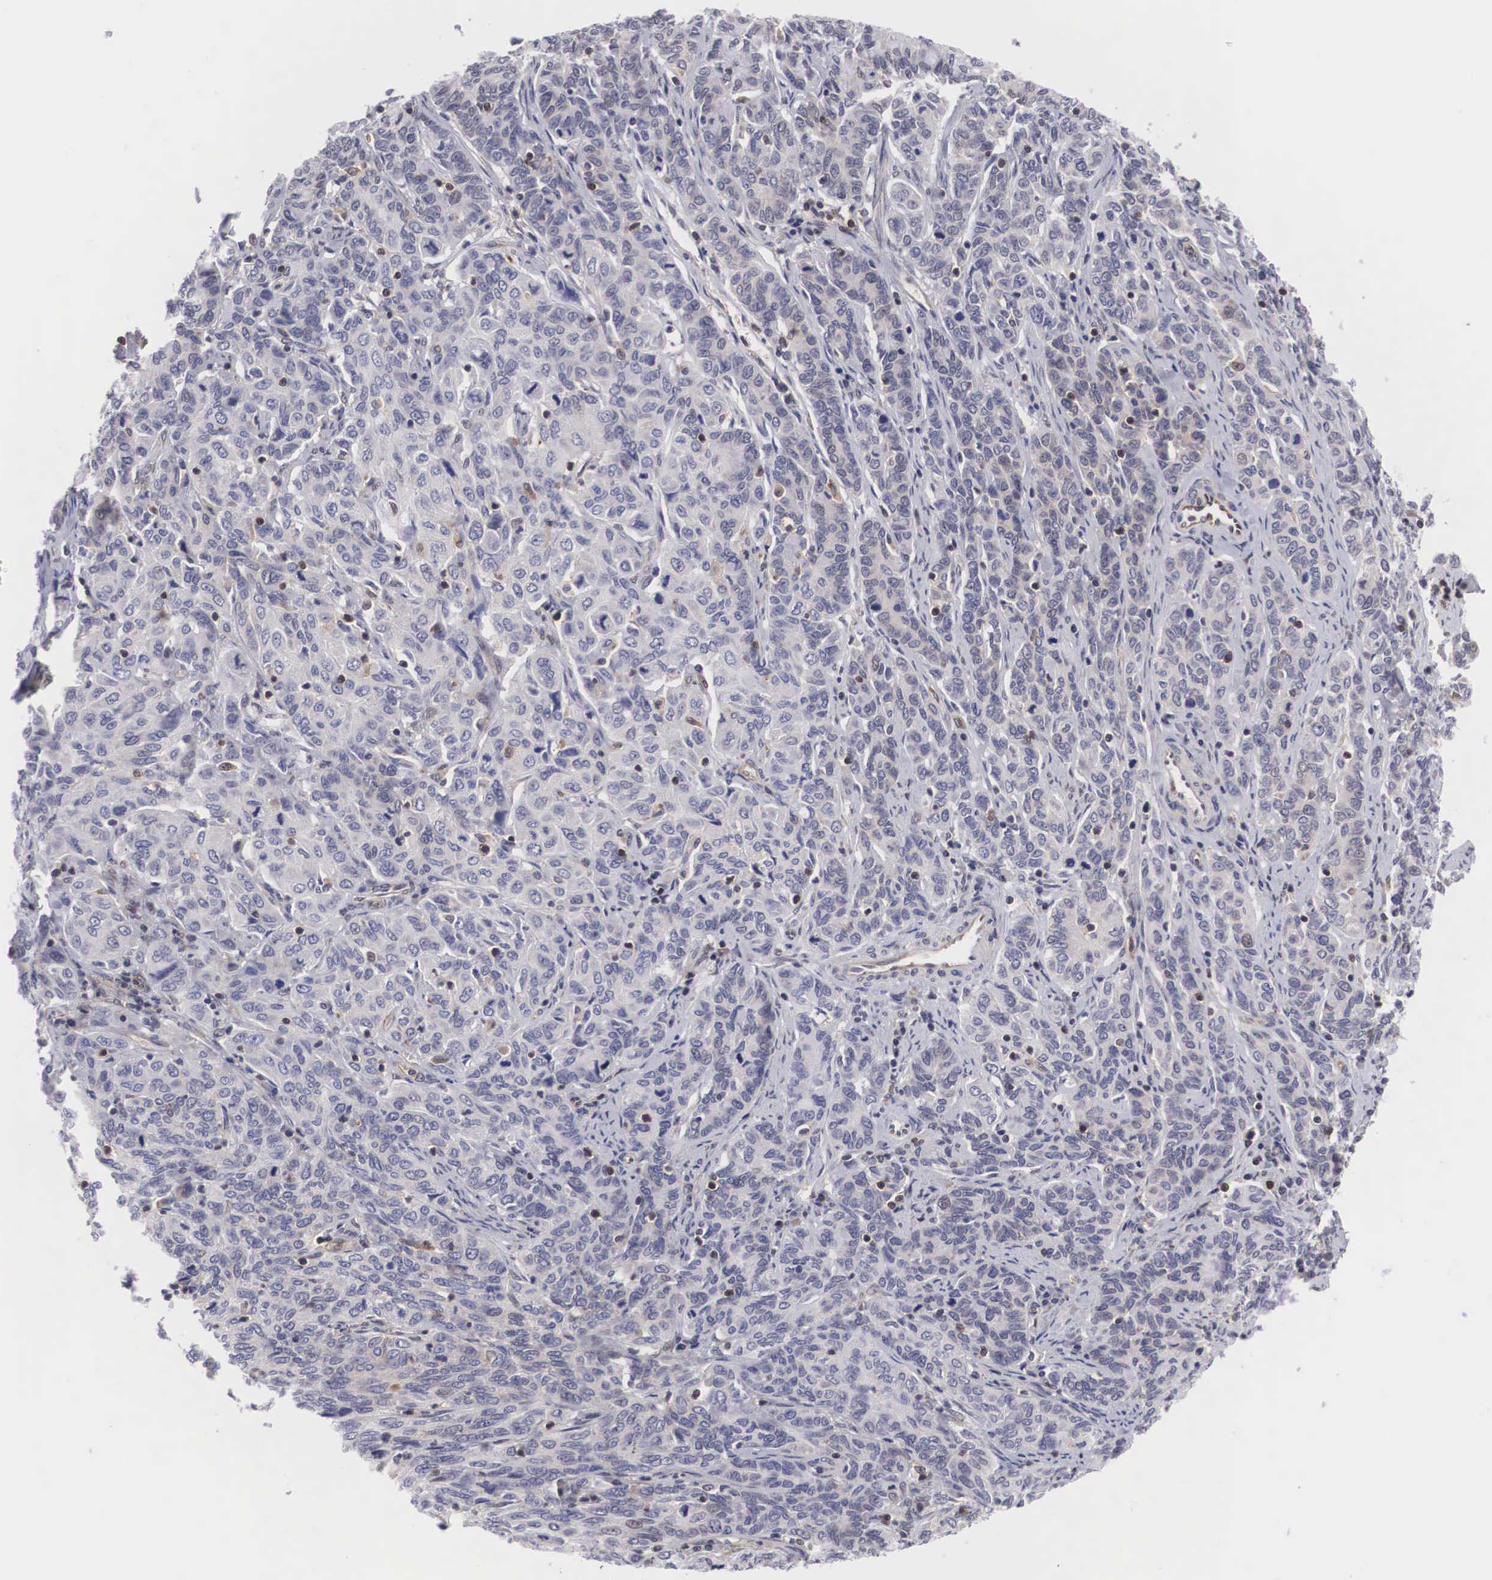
{"staining": {"intensity": "weak", "quantity": "<25%", "location": "nuclear"}, "tissue": "cervical cancer", "cell_type": "Tumor cells", "image_type": "cancer", "snomed": [{"axis": "morphology", "description": "Squamous cell carcinoma, NOS"}, {"axis": "topography", "description": "Cervix"}], "caption": "Immunohistochemical staining of human cervical cancer demonstrates no significant positivity in tumor cells. (Brightfield microscopy of DAB IHC at high magnification).", "gene": "ADSL", "patient": {"sex": "female", "age": 38}}